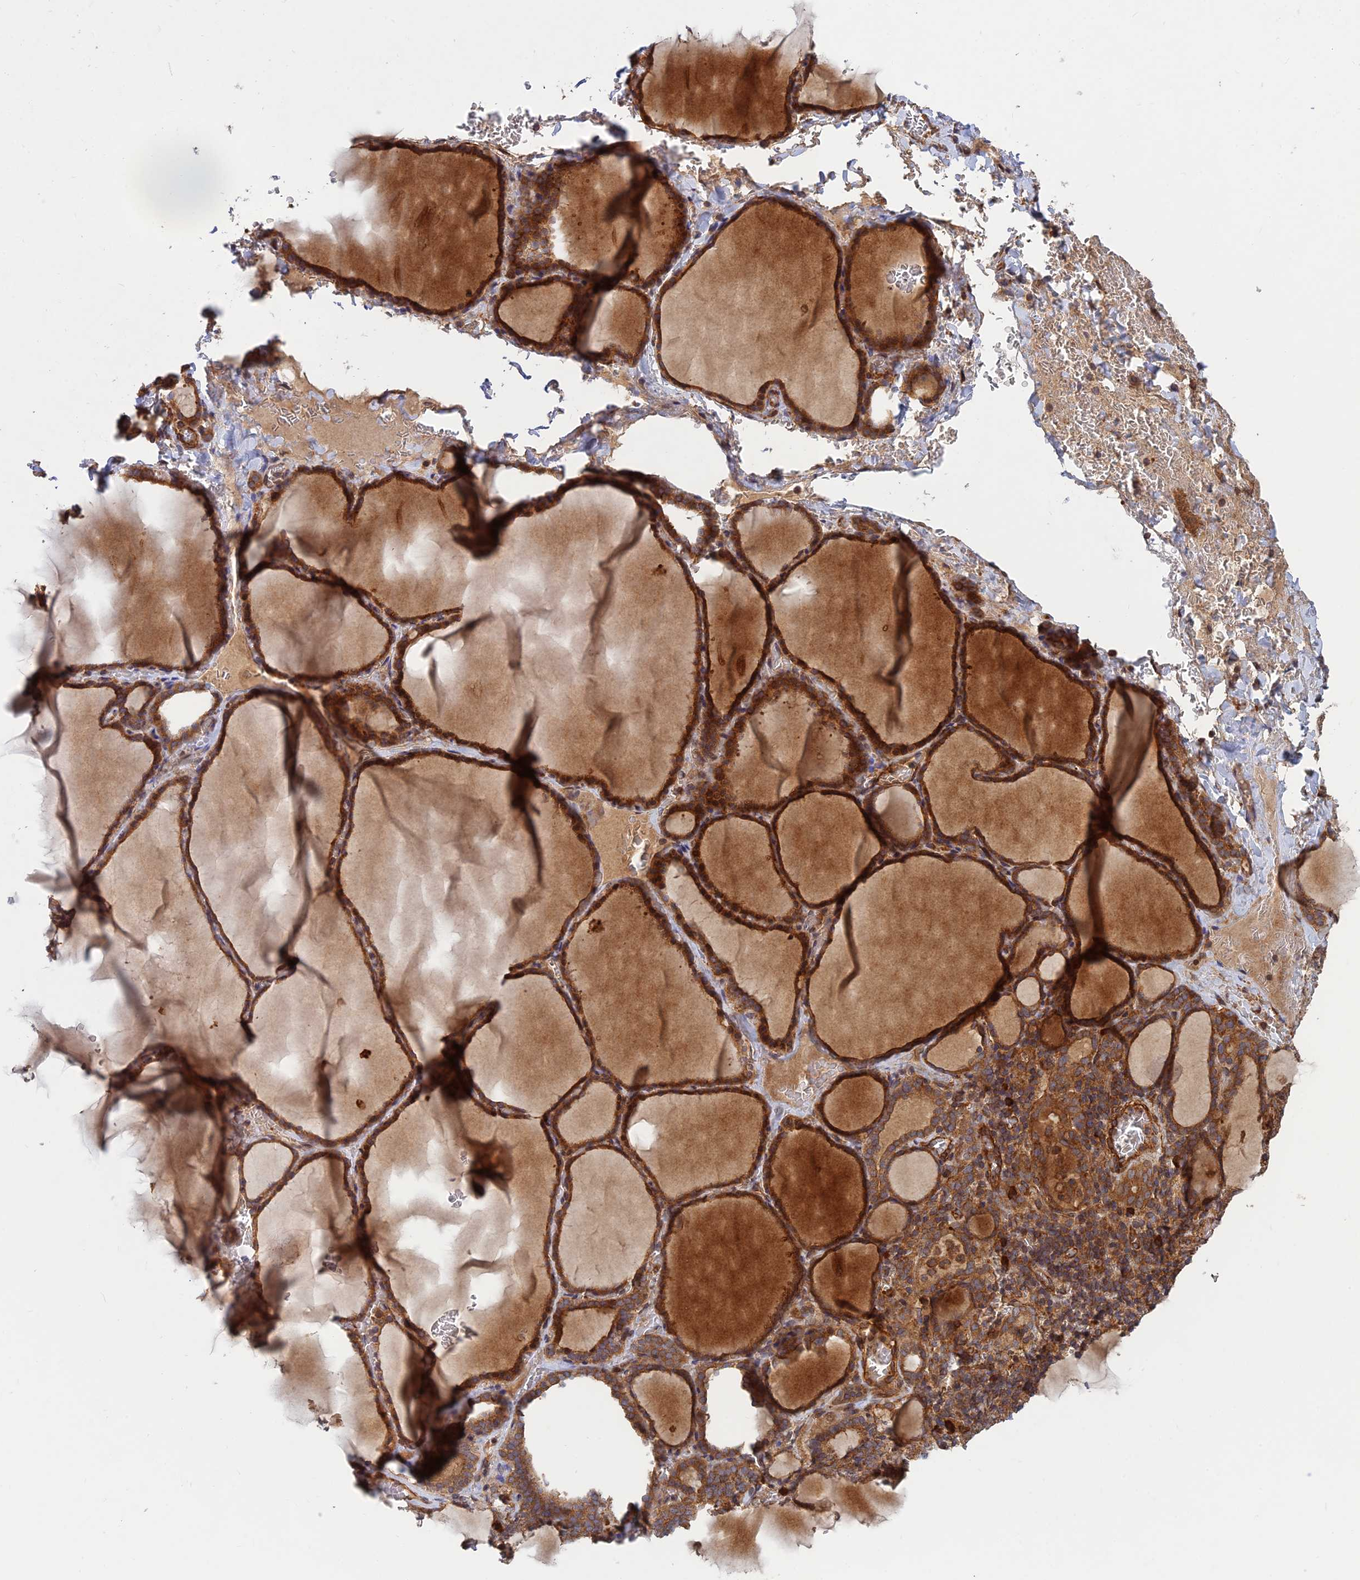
{"staining": {"intensity": "strong", "quantity": ">75%", "location": "cytoplasmic/membranous"}, "tissue": "thyroid gland", "cell_type": "Glandular cells", "image_type": "normal", "snomed": [{"axis": "morphology", "description": "Normal tissue, NOS"}, {"axis": "topography", "description": "Thyroid gland"}], "caption": "Thyroid gland stained with IHC shows strong cytoplasmic/membranous expression in approximately >75% of glandular cells.", "gene": "RELCH", "patient": {"sex": "female", "age": 39}}